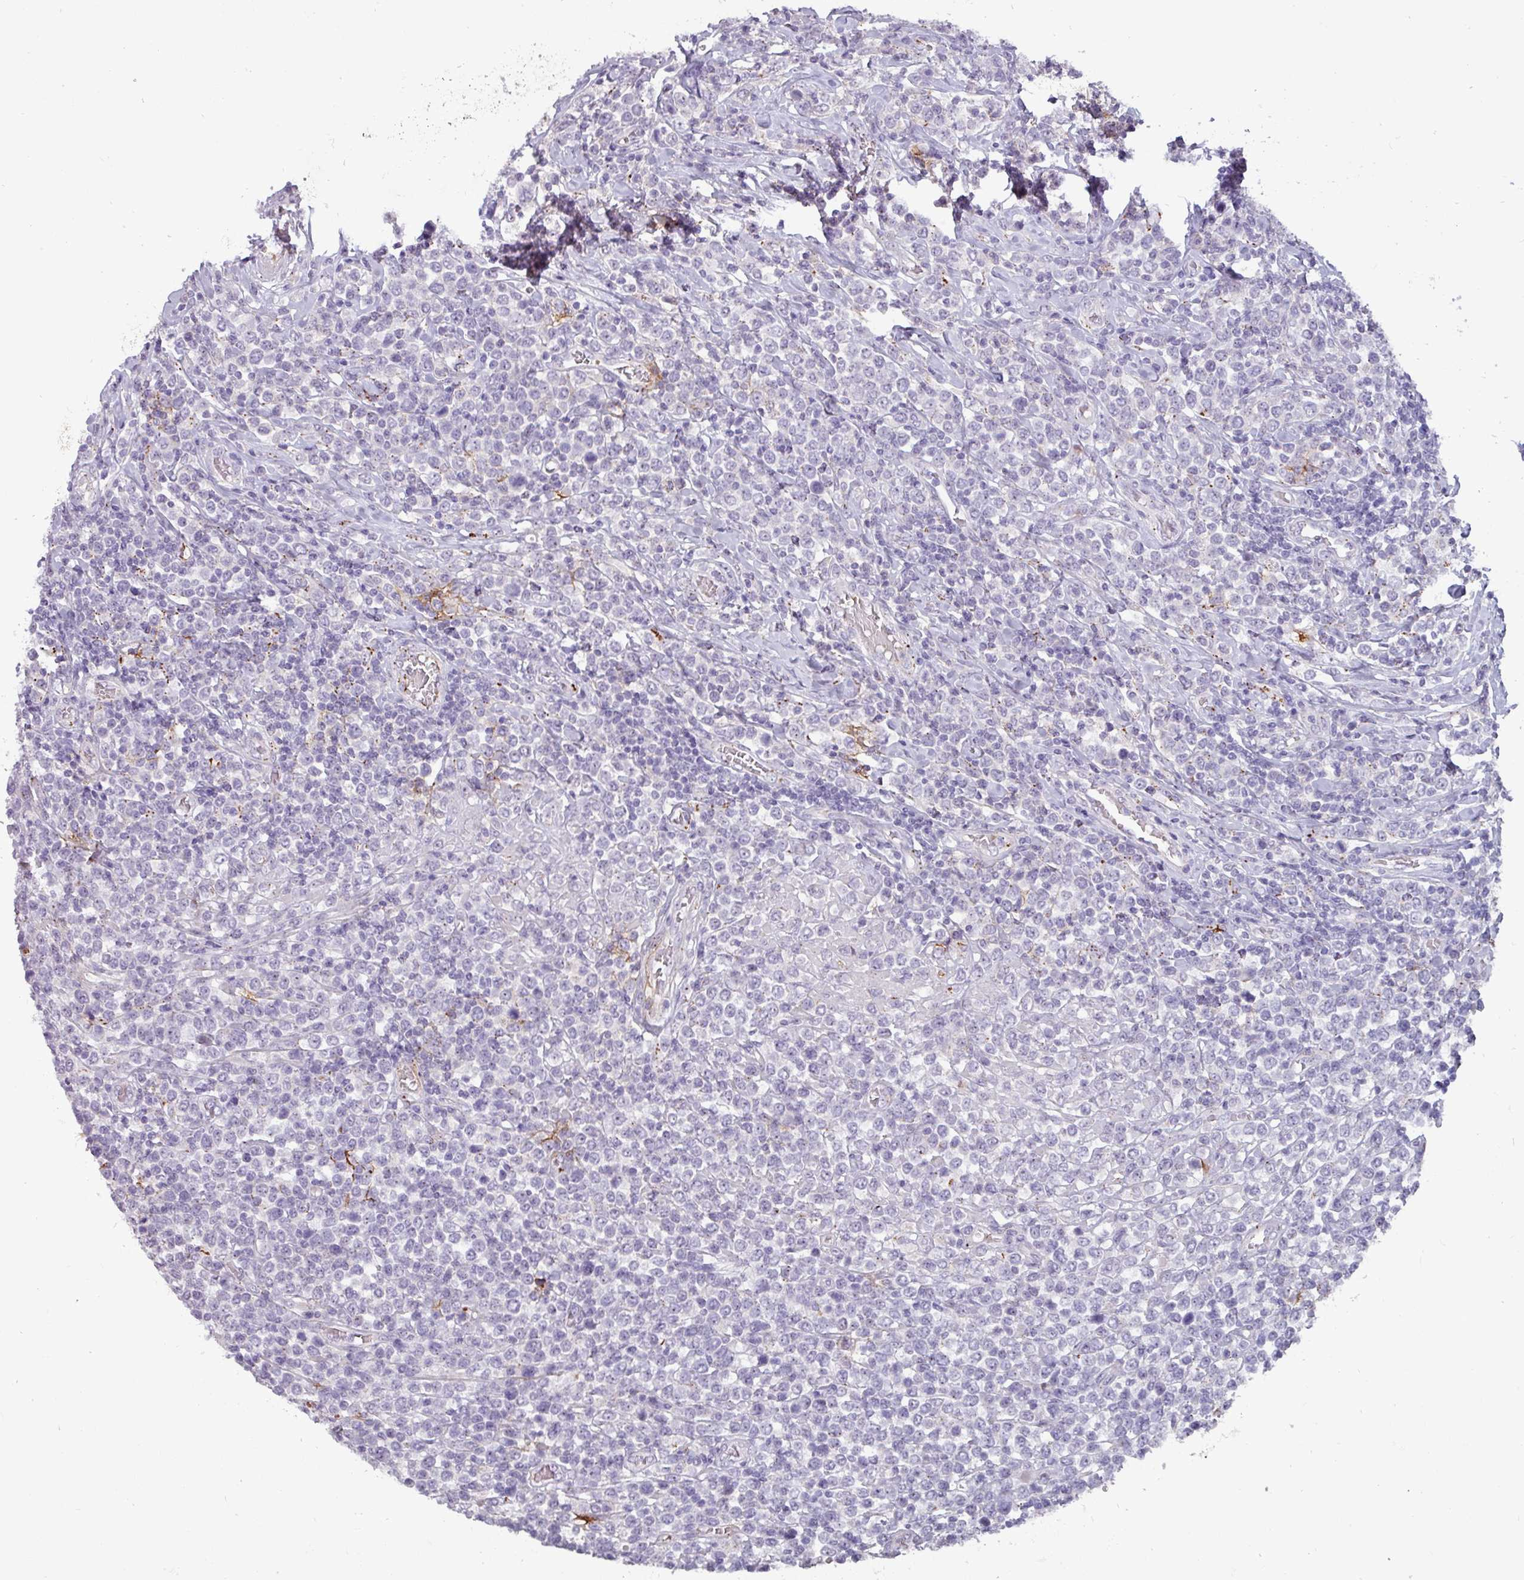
{"staining": {"intensity": "negative", "quantity": "none", "location": "none"}, "tissue": "lymphoma", "cell_type": "Tumor cells", "image_type": "cancer", "snomed": [{"axis": "morphology", "description": "Malignant lymphoma, non-Hodgkin's type, High grade"}, {"axis": "topography", "description": "Soft tissue"}], "caption": "Immunohistochemistry image of neoplastic tissue: human lymphoma stained with DAB exhibits no significant protein positivity in tumor cells.", "gene": "PLIN2", "patient": {"sex": "female", "age": 56}}